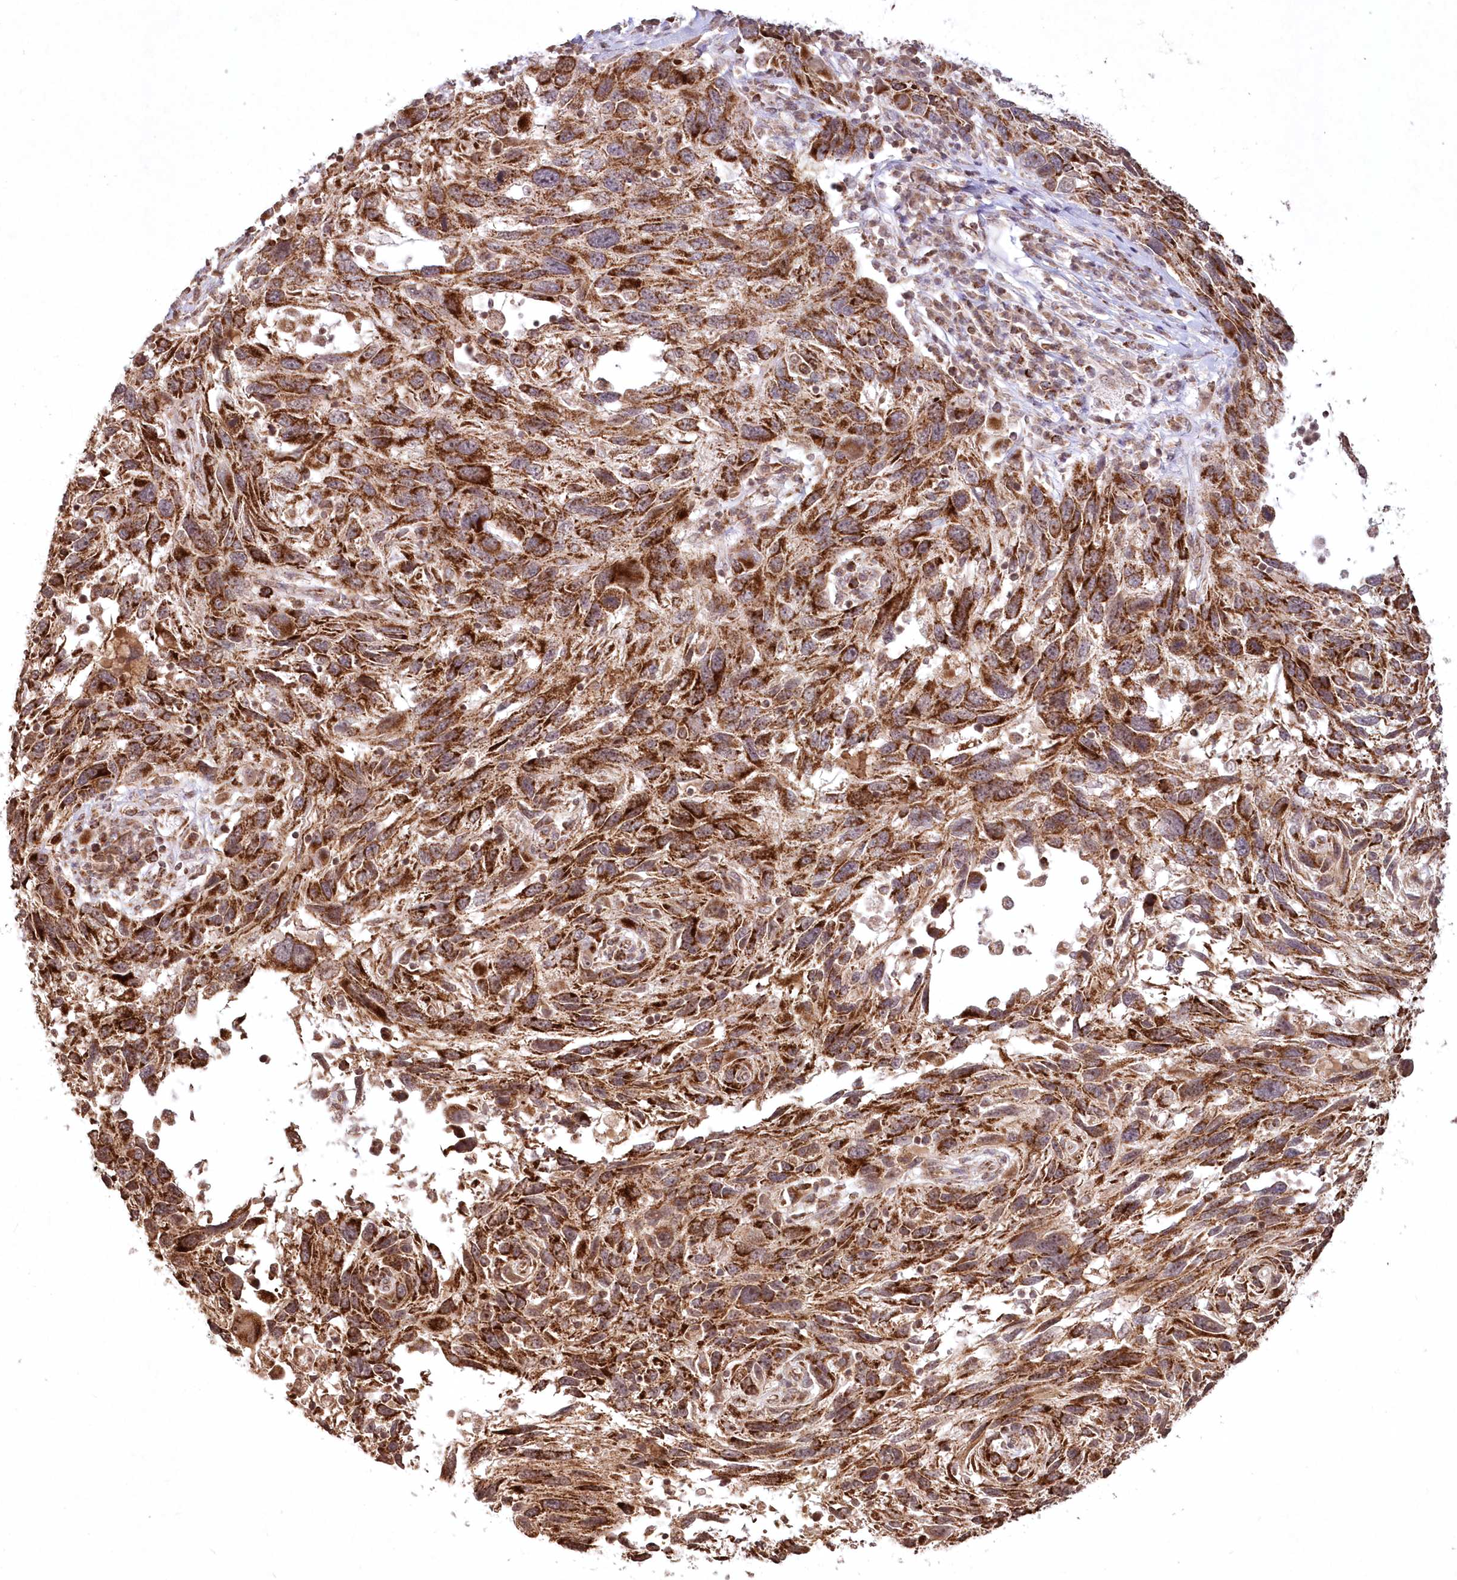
{"staining": {"intensity": "strong", "quantity": ">75%", "location": "cytoplasmic/membranous"}, "tissue": "melanoma", "cell_type": "Tumor cells", "image_type": "cancer", "snomed": [{"axis": "morphology", "description": "Malignant melanoma, NOS"}, {"axis": "topography", "description": "Skin"}], "caption": "The image shows a brown stain indicating the presence of a protein in the cytoplasmic/membranous of tumor cells in melanoma. (brown staining indicates protein expression, while blue staining denotes nuclei).", "gene": "LRPPRC", "patient": {"sex": "male", "age": 53}}